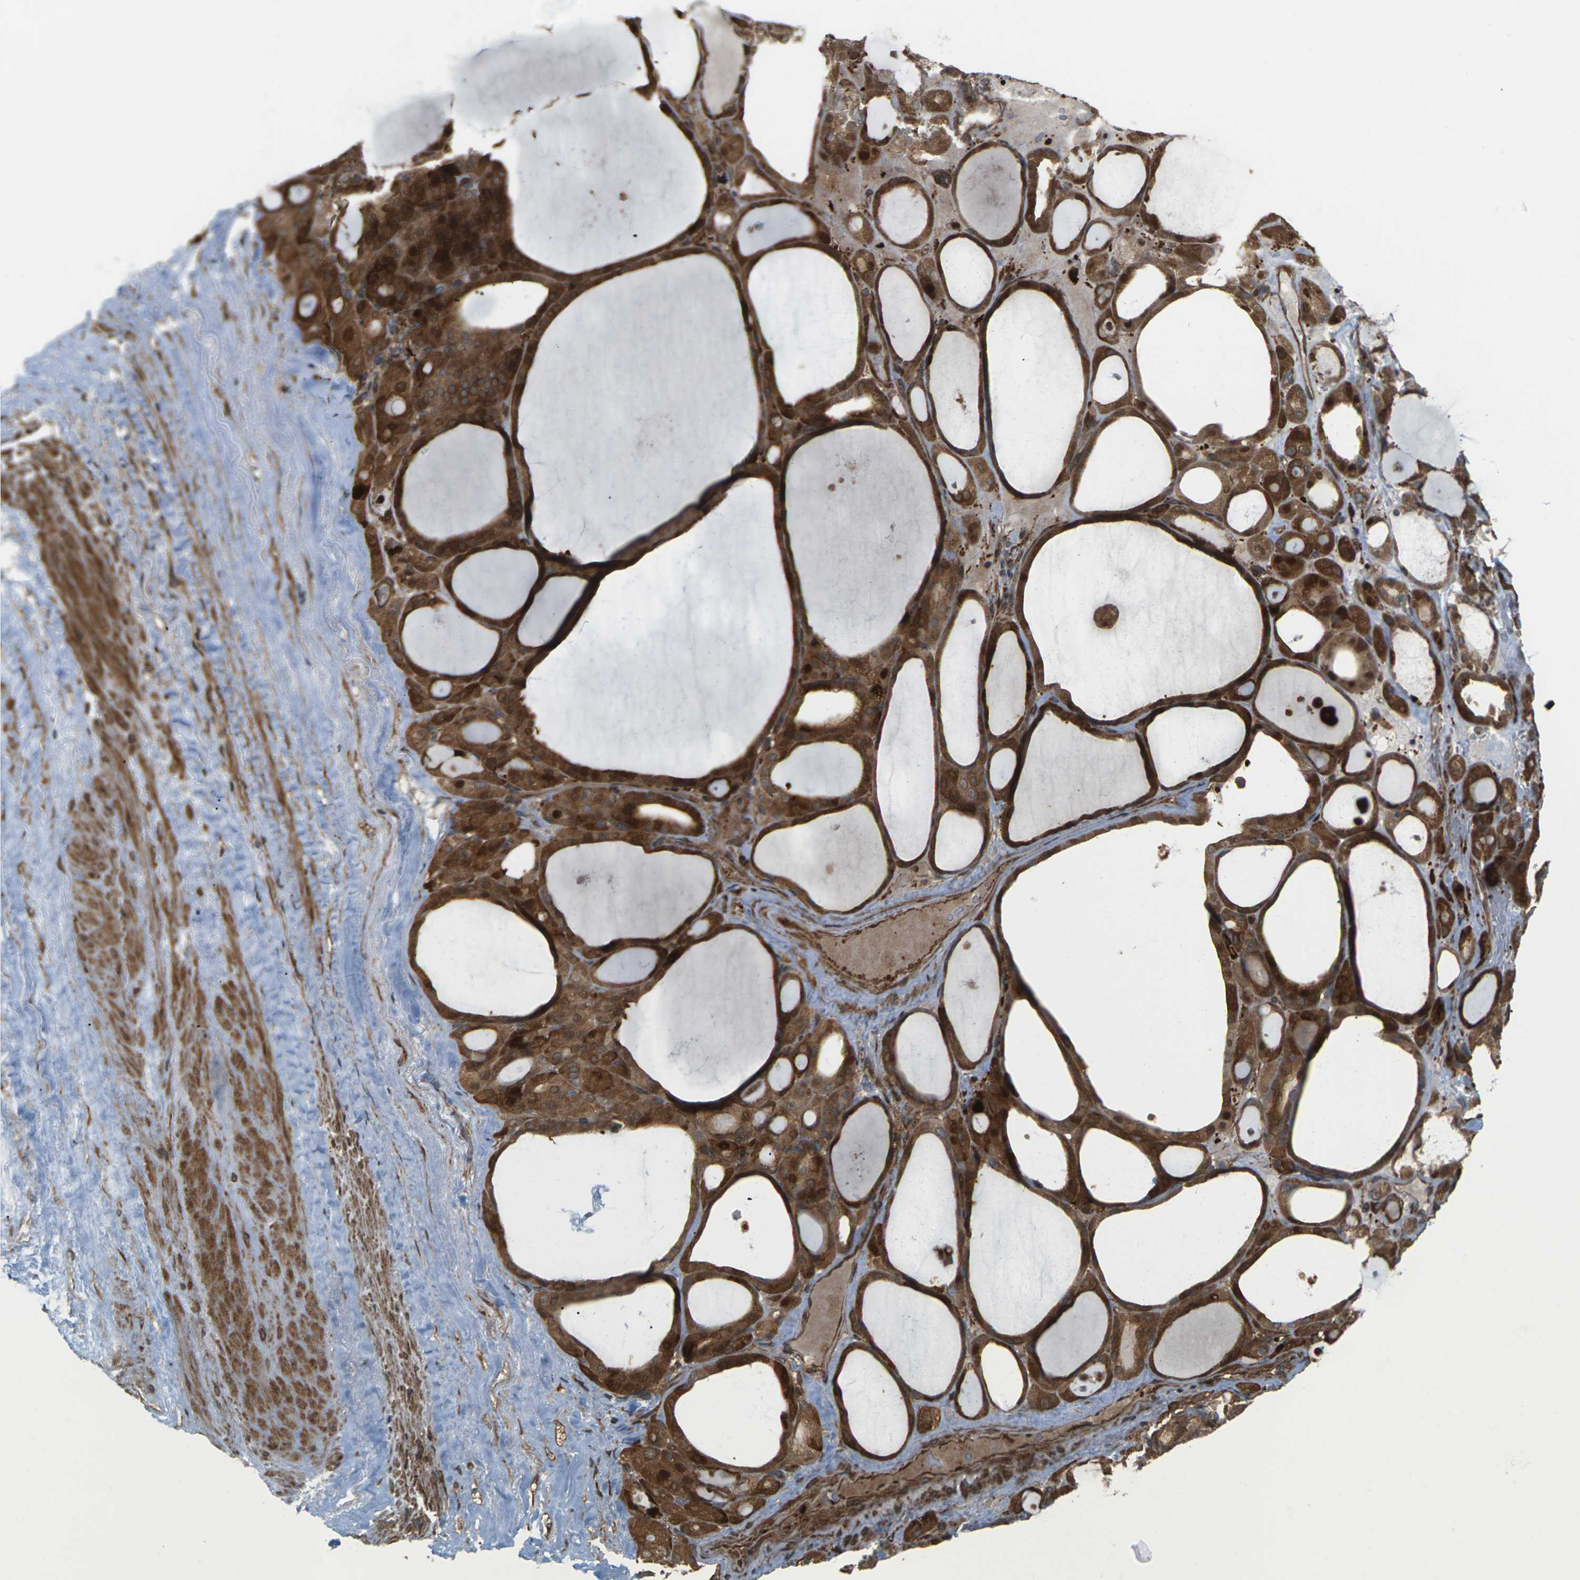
{"staining": {"intensity": "strong", "quantity": ">75%", "location": "cytoplasmic/membranous"}, "tissue": "thyroid gland", "cell_type": "Glandular cells", "image_type": "normal", "snomed": [{"axis": "morphology", "description": "Normal tissue, NOS"}, {"axis": "morphology", "description": "Carcinoma, NOS"}, {"axis": "topography", "description": "Thyroid gland"}], "caption": "IHC histopathology image of benign thyroid gland stained for a protein (brown), which exhibits high levels of strong cytoplasmic/membranous positivity in about >75% of glandular cells.", "gene": "ROBO1", "patient": {"sex": "female", "age": 86}}